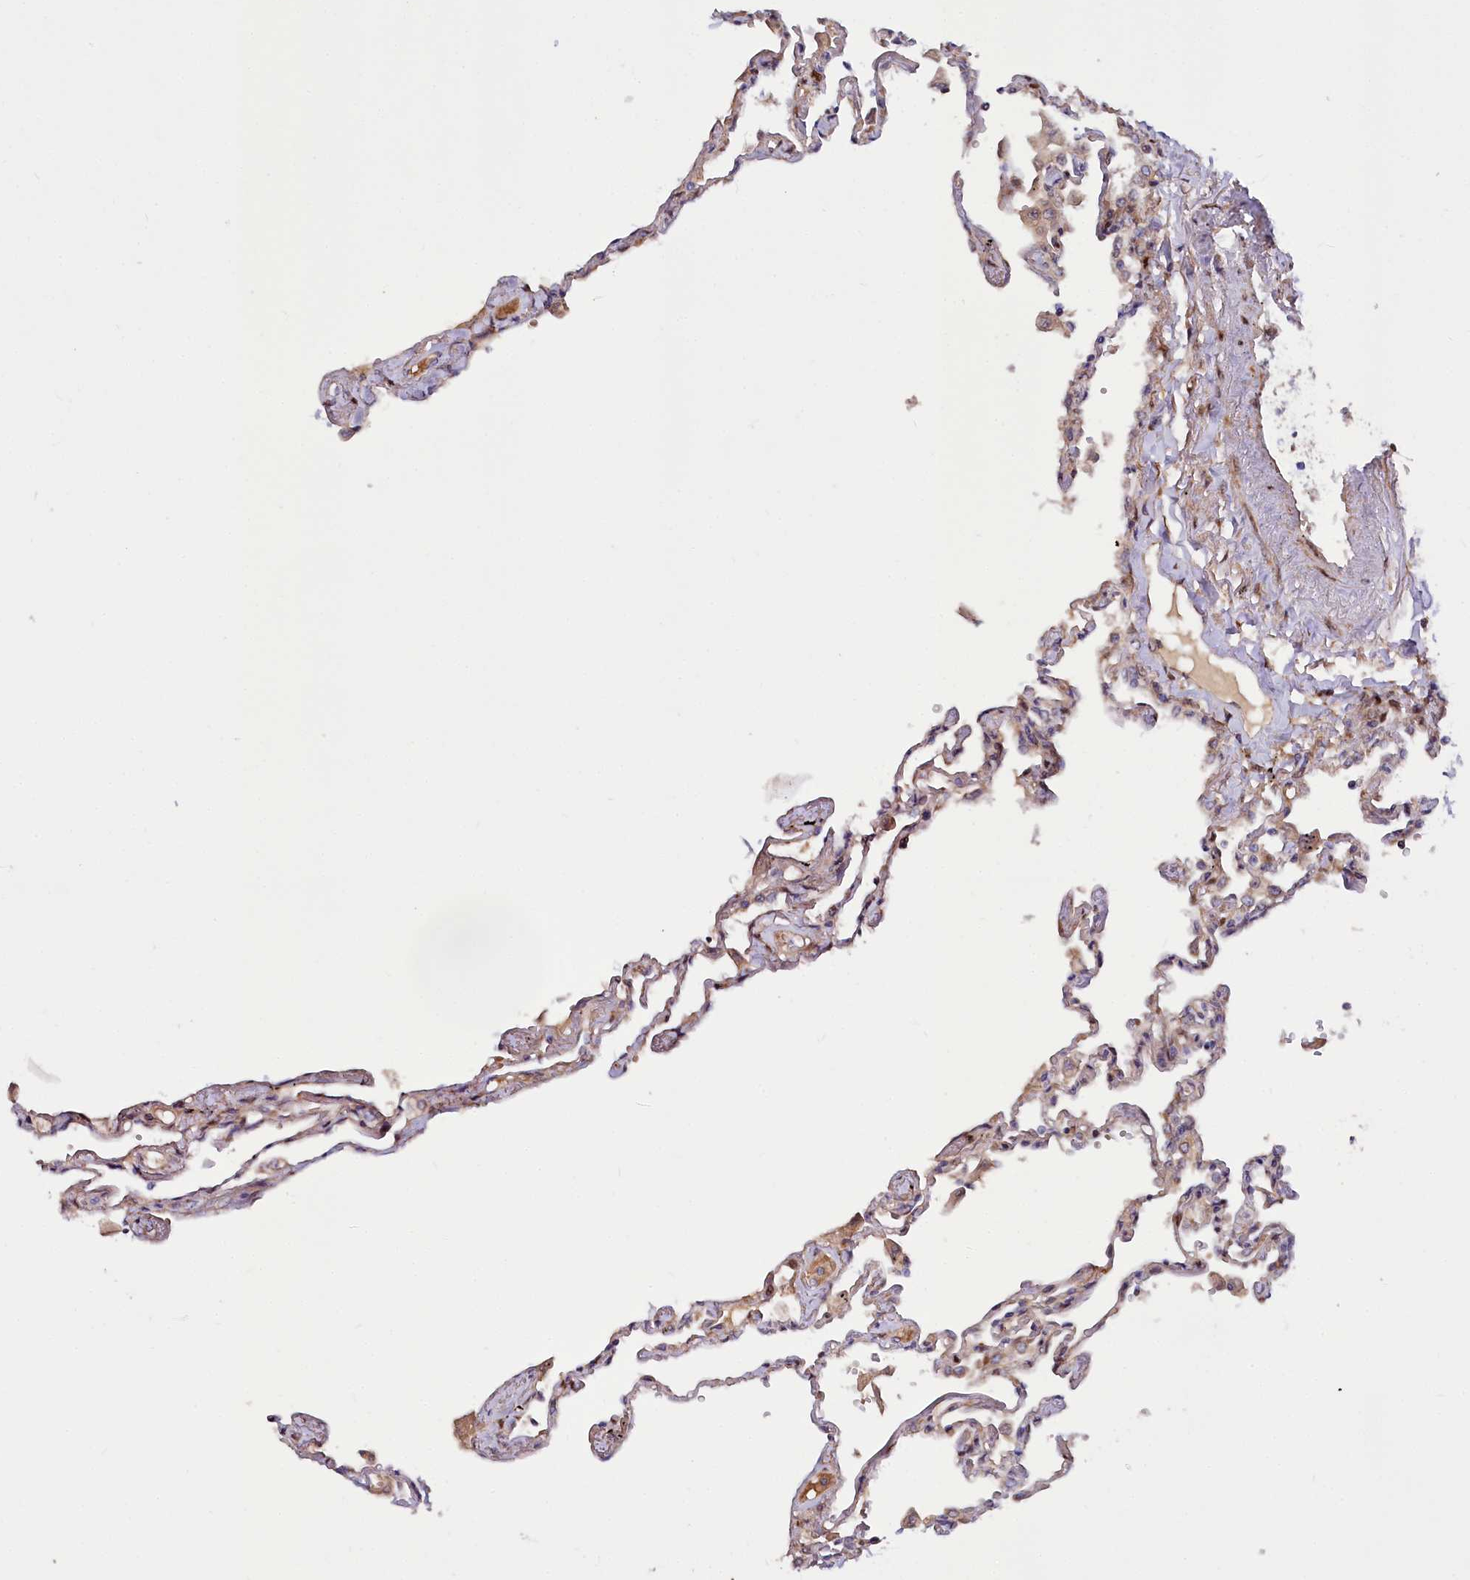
{"staining": {"intensity": "moderate", "quantity": ">75%", "location": "cytoplasmic/membranous,nuclear"}, "tissue": "lung", "cell_type": "Alveolar cells", "image_type": "normal", "snomed": [{"axis": "morphology", "description": "Normal tissue, NOS"}, {"axis": "topography", "description": "Lung"}], "caption": "Human lung stained for a protein (brown) exhibits moderate cytoplasmic/membranous,nuclear positive expression in approximately >75% of alveolar cells.", "gene": "PDZRN3", "patient": {"sex": "female", "age": 67}}